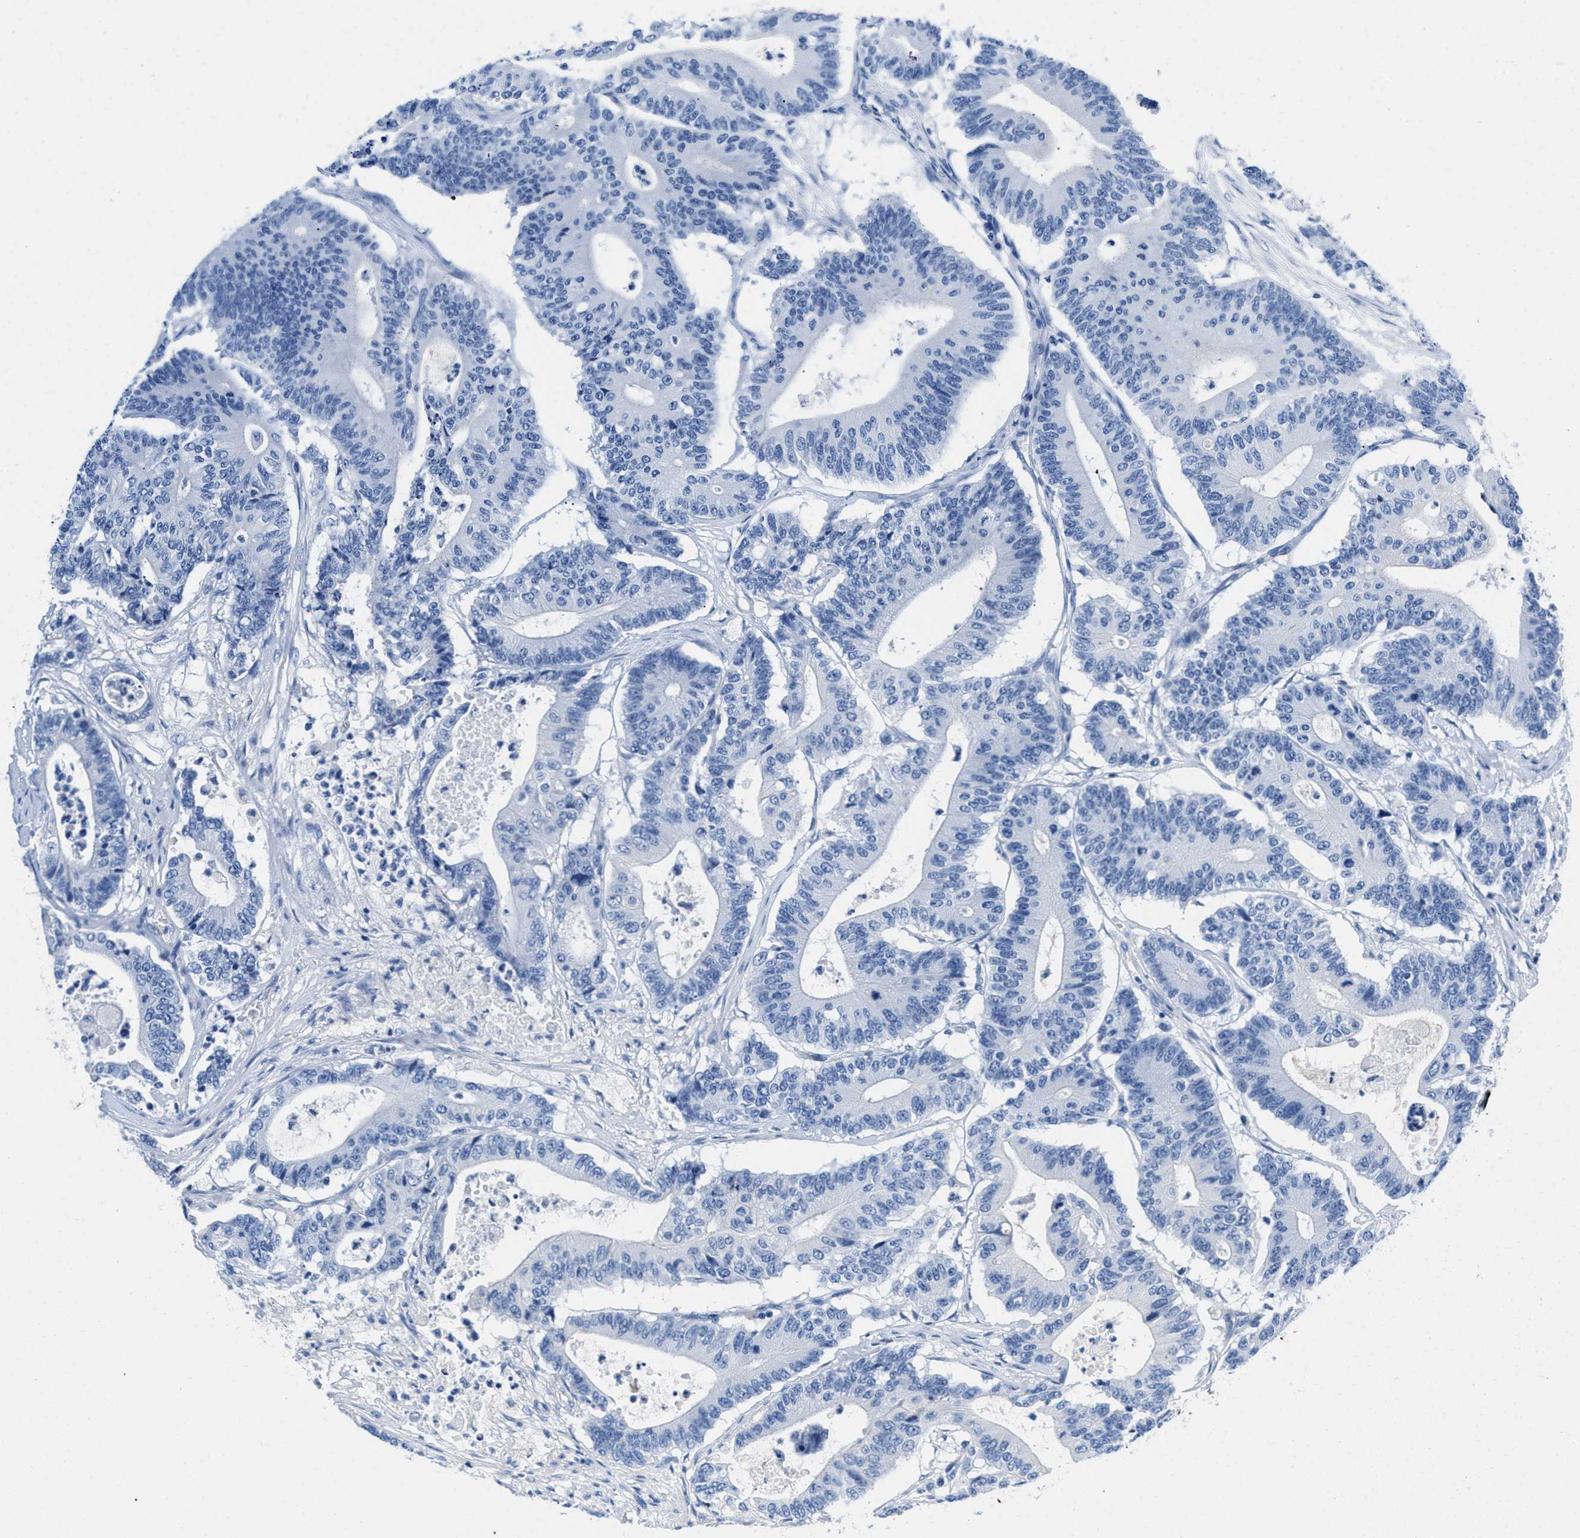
{"staining": {"intensity": "negative", "quantity": "none", "location": "none"}, "tissue": "colorectal cancer", "cell_type": "Tumor cells", "image_type": "cancer", "snomed": [{"axis": "morphology", "description": "Adenocarcinoma, NOS"}, {"axis": "topography", "description": "Colon"}], "caption": "Tumor cells are negative for protein expression in human colorectal cancer. Nuclei are stained in blue.", "gene": "SLFN13", "patient": {"sex": "female", "age": 84}}